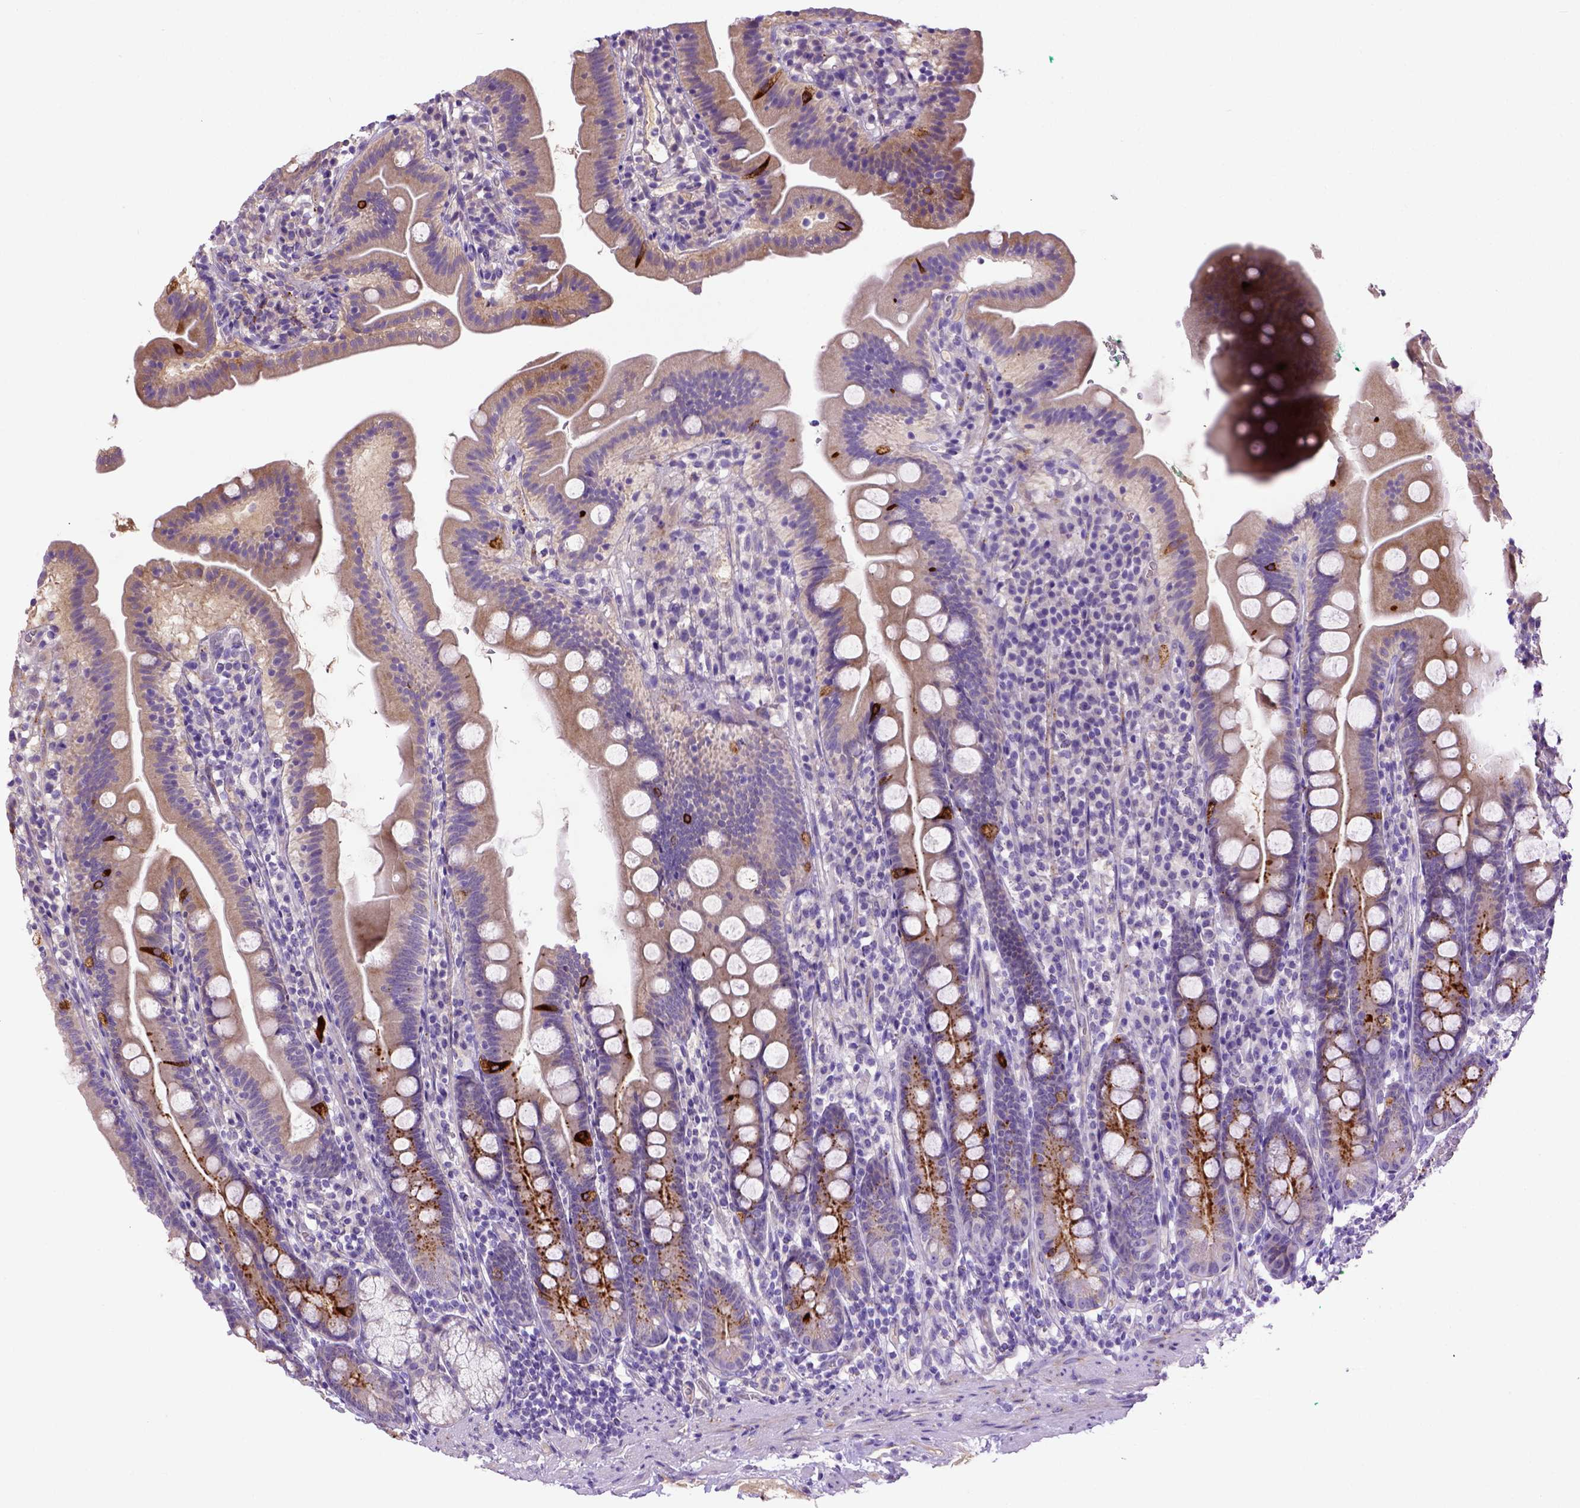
{"staining": {"intensity": "strong", "quantity": "25%-75%", "location": "cytoplasmic/membranous"}, "tissue": "duodenum", "cell_type": "Glandular cells", "image_type": "normal", "snomed": [{"axis": "morphology", "description": "Normal tissue, NOS"}, {"axis": "topography", "description": "Duodenum"}], "caption": "The histopathology image reveals staining of unremarkable duodenum, revealing strong cytoplasmic/membranous protein positivity (brown color) within glandular cells.", "gene": "DEPDC1B", "patient": {"sex": "female", "age": 67}}